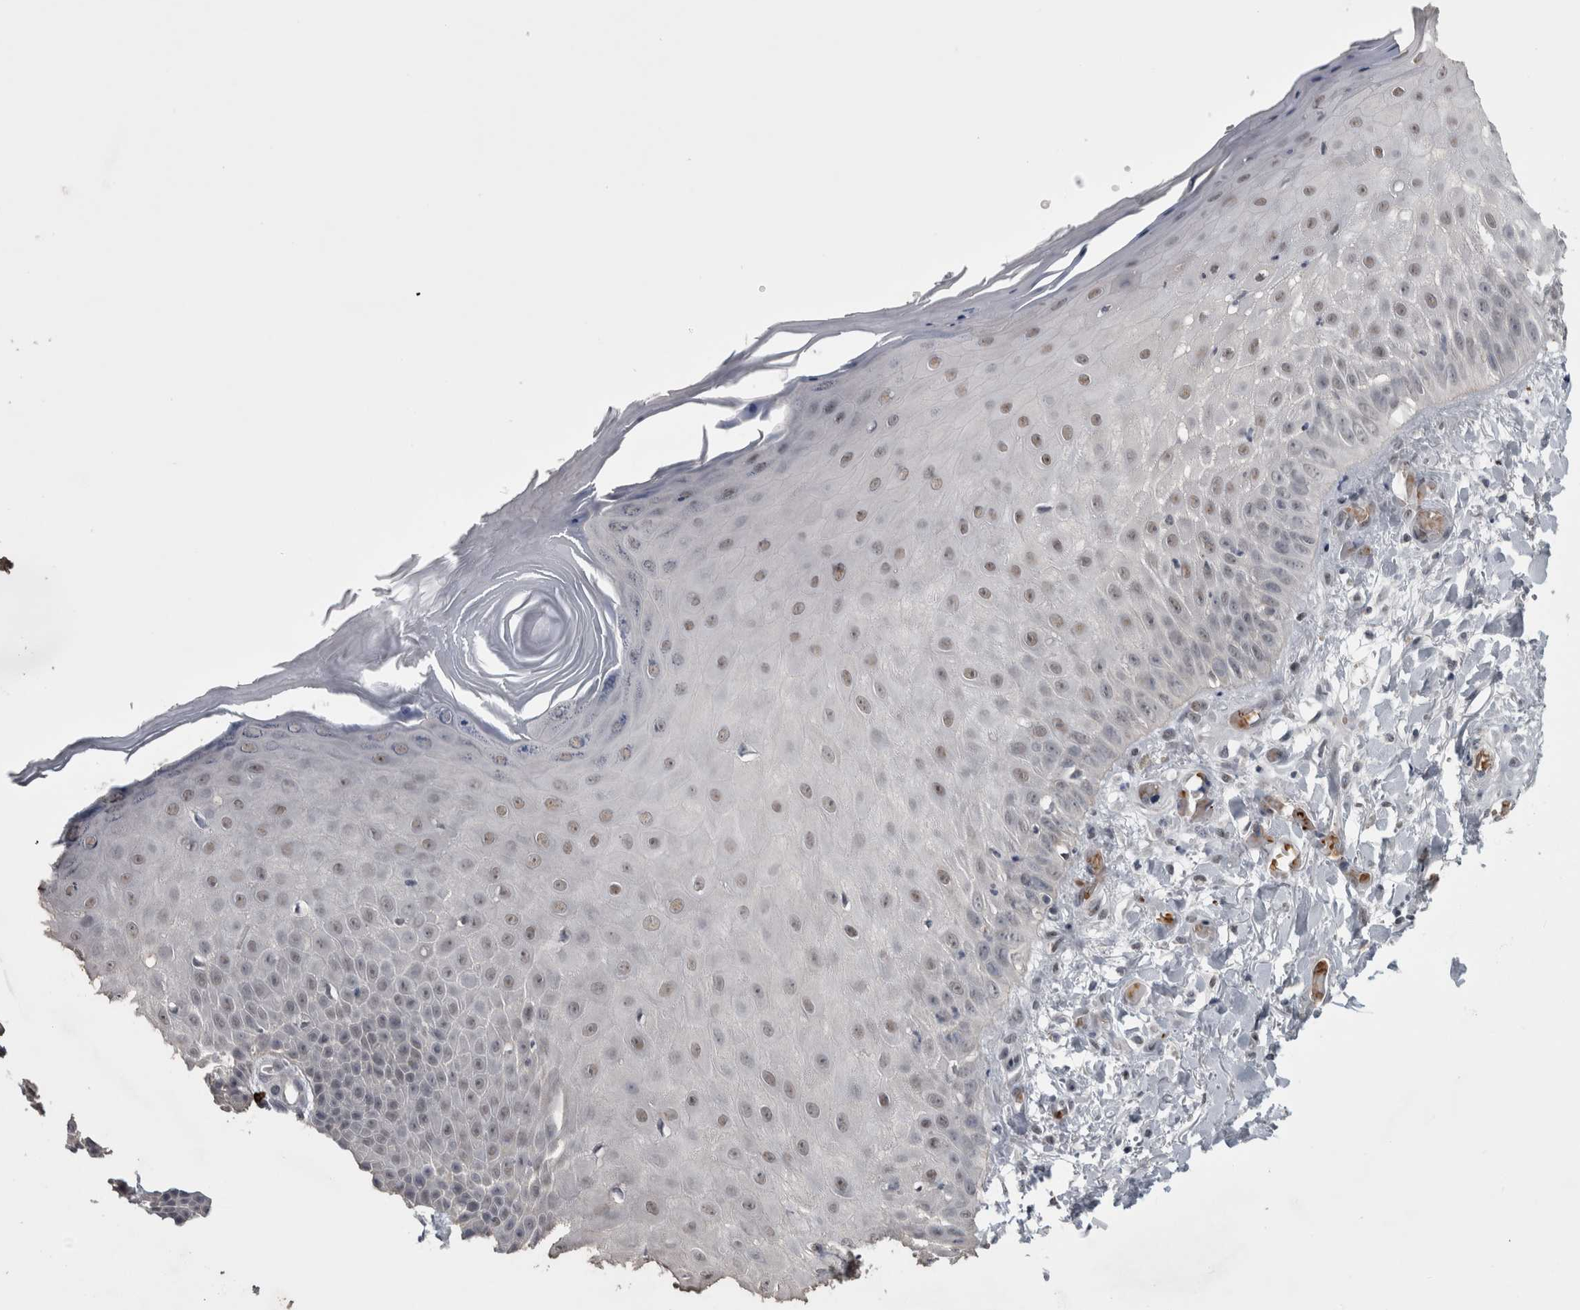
{"staining": {"intensity": "negative", "quantity": "none", "location": "none"}, "tissue": "skin", "cell_type": "Fibroblasts", "image_type": "normal", "snomed": [{"axis": "morphology", "description": "Normal tissue, NOS"}, {"axis": "morphology", "description": "Inflammation, NOS"}, {"axis": "topography", "description": "Skin"}], "caption": "Fibroblasts are negative for brown protein staining in normal skin. (DAB immunohistochemistry visualized using brightfield microscopy, high magnification).", "gene": "PEBP4", "patient": {"sex": "female", "age": 44}}